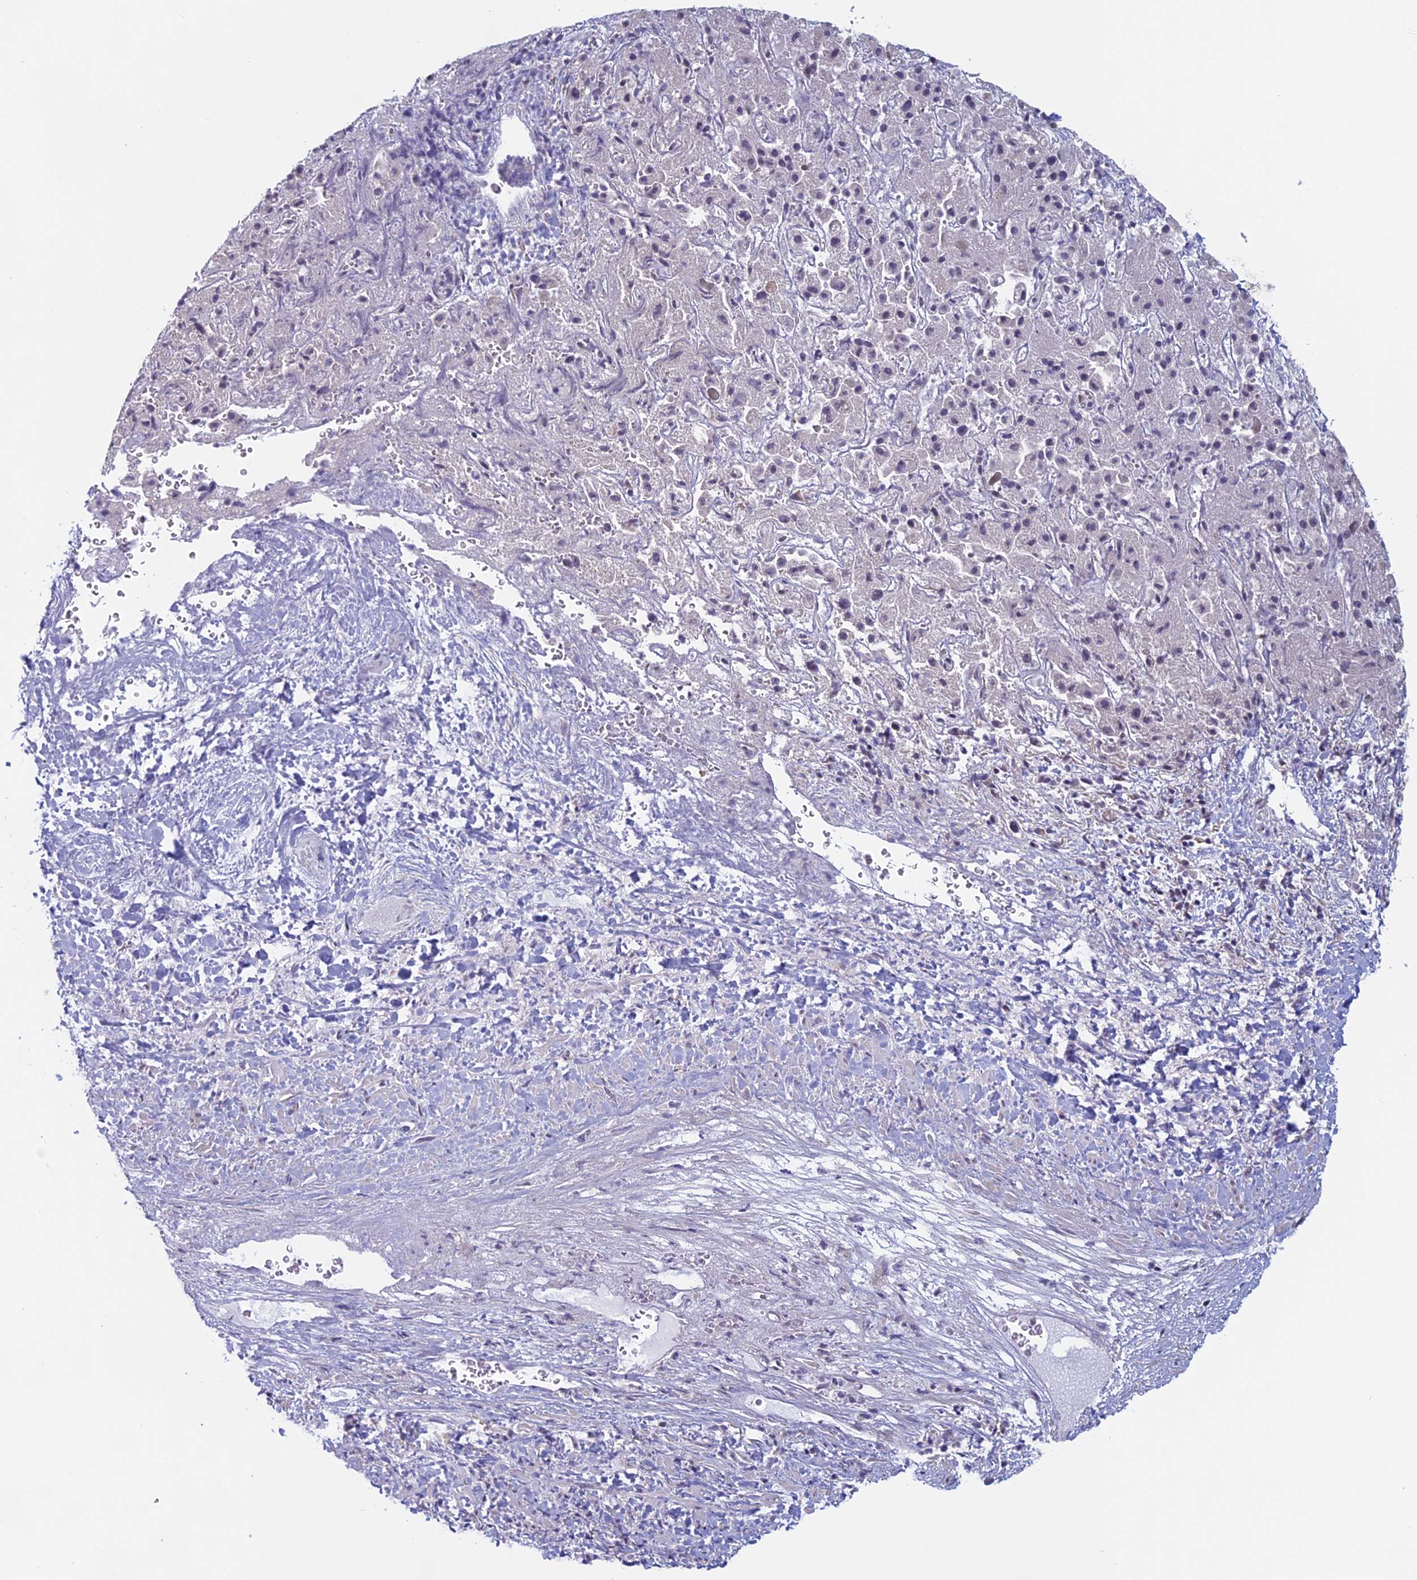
{"staining": {"intensity": "negative", "quantity": "none", "location": "none"}, "tissue": "liver cancer", "cell_type": "Tumor cells", "image_type": "cancer", "snomed": [{"axis": "morphology", "description": "Cholangiocarcinoma"}, {"axis": "topography", "description": "Liver"}], "caption": "The photomicrograph exhibits no staining of tumor cells in liver cancer (cholangiocarcinoma).", "gene": "SLC1A6", "patient": {"sex": "female", "age": 52}}